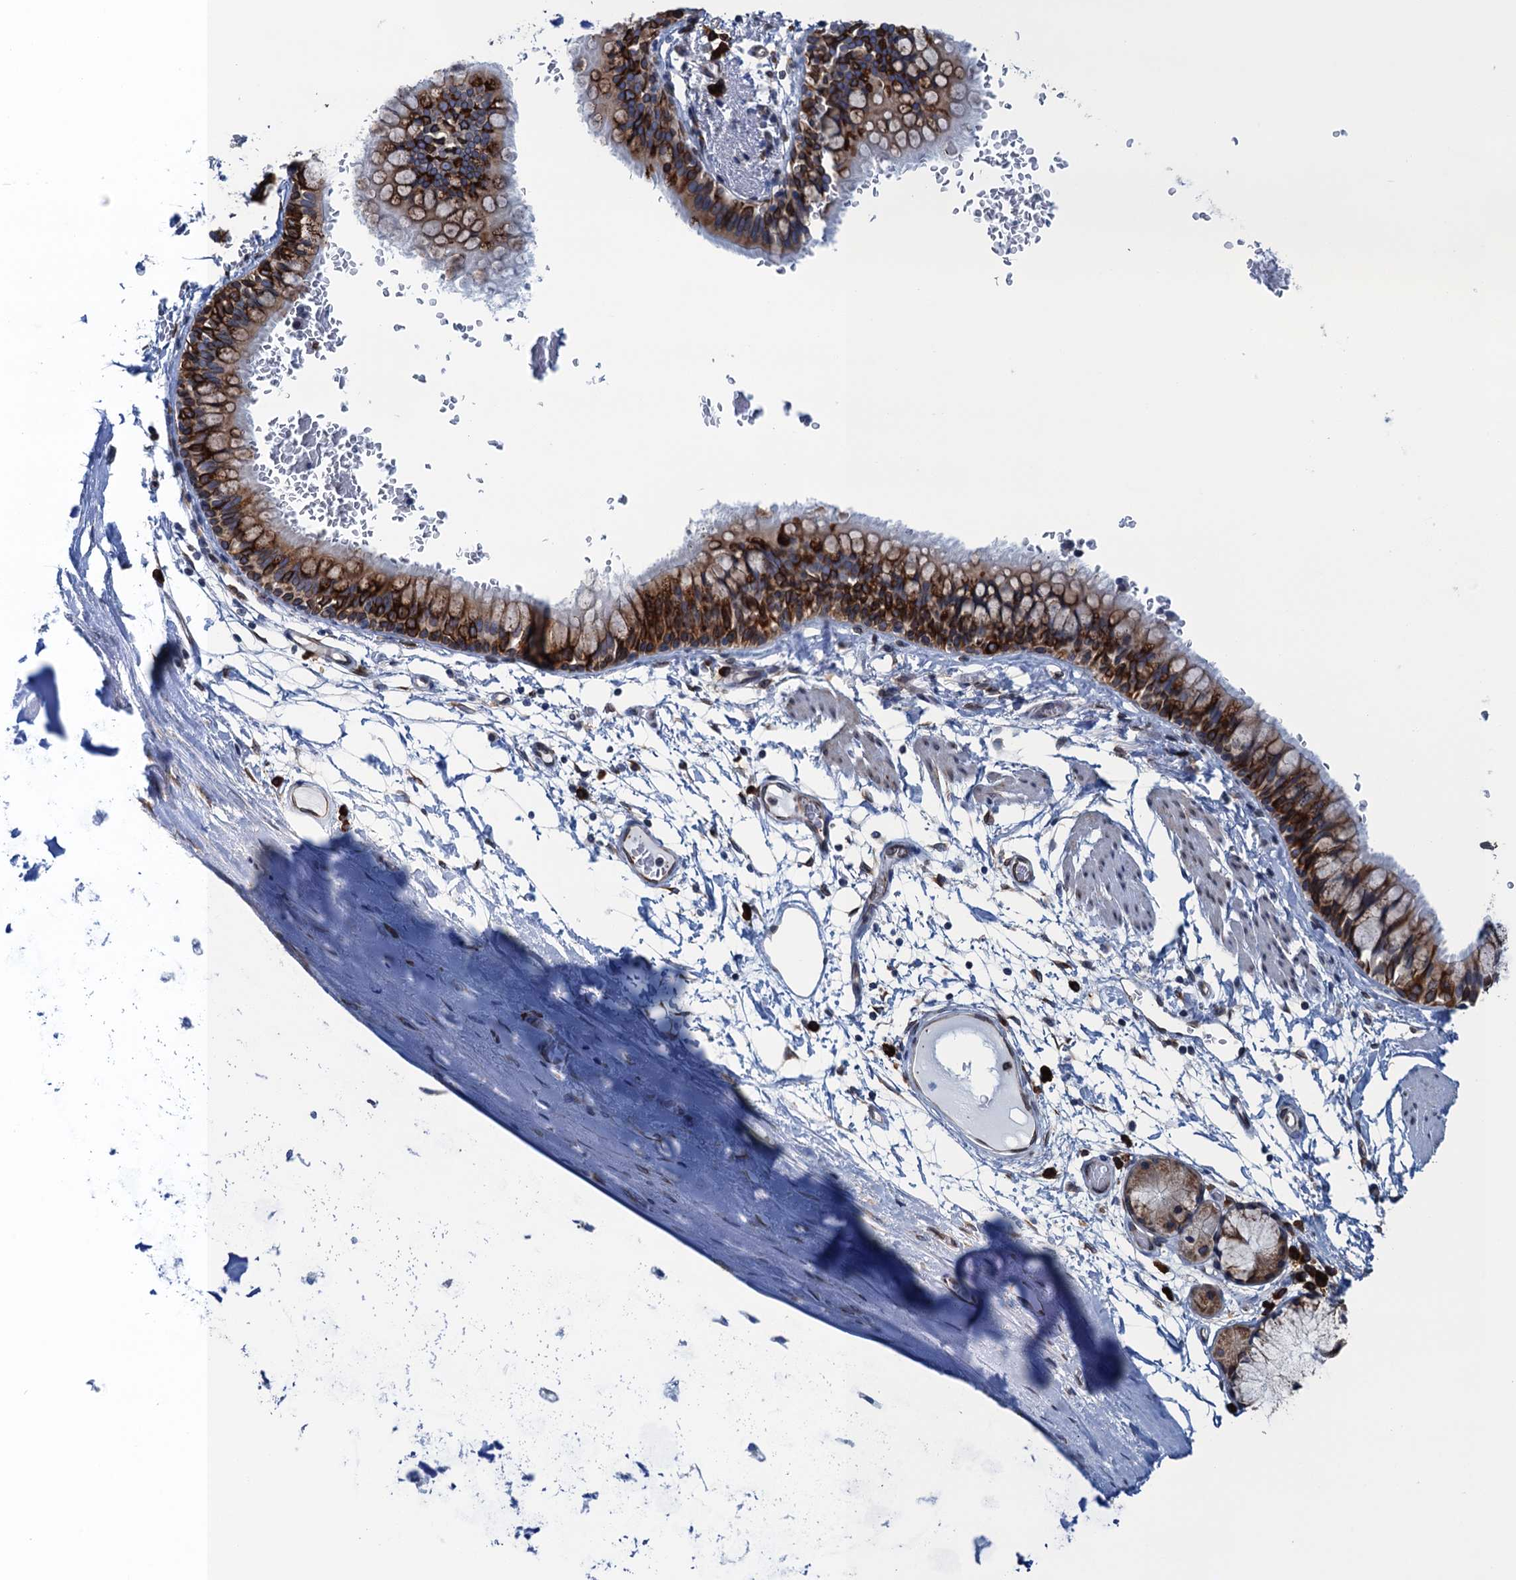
{"staining": {"intensity": "strong", "quantity": ">75%", "location": "cytoplasmic/membranous"}, "tissue": "bronchus", "cell_type": "Respiratory epithelial cells", "image_type": "normal", "snomed": [{"axis": "morphology", "description": "Normal tissue, NOS"}, {"axis": "topography", "description": "Cartilage tissue"}, {"axis": "topography", "description": "Bronchus"}], "caption": "Respiratory epithelial cells show high levels of strong cytoplasmic/membranous staining in about >75% of cells in normal human bronchus.", "gene": "TMEM205", "patient": {"sex": "female", "age": 36}}